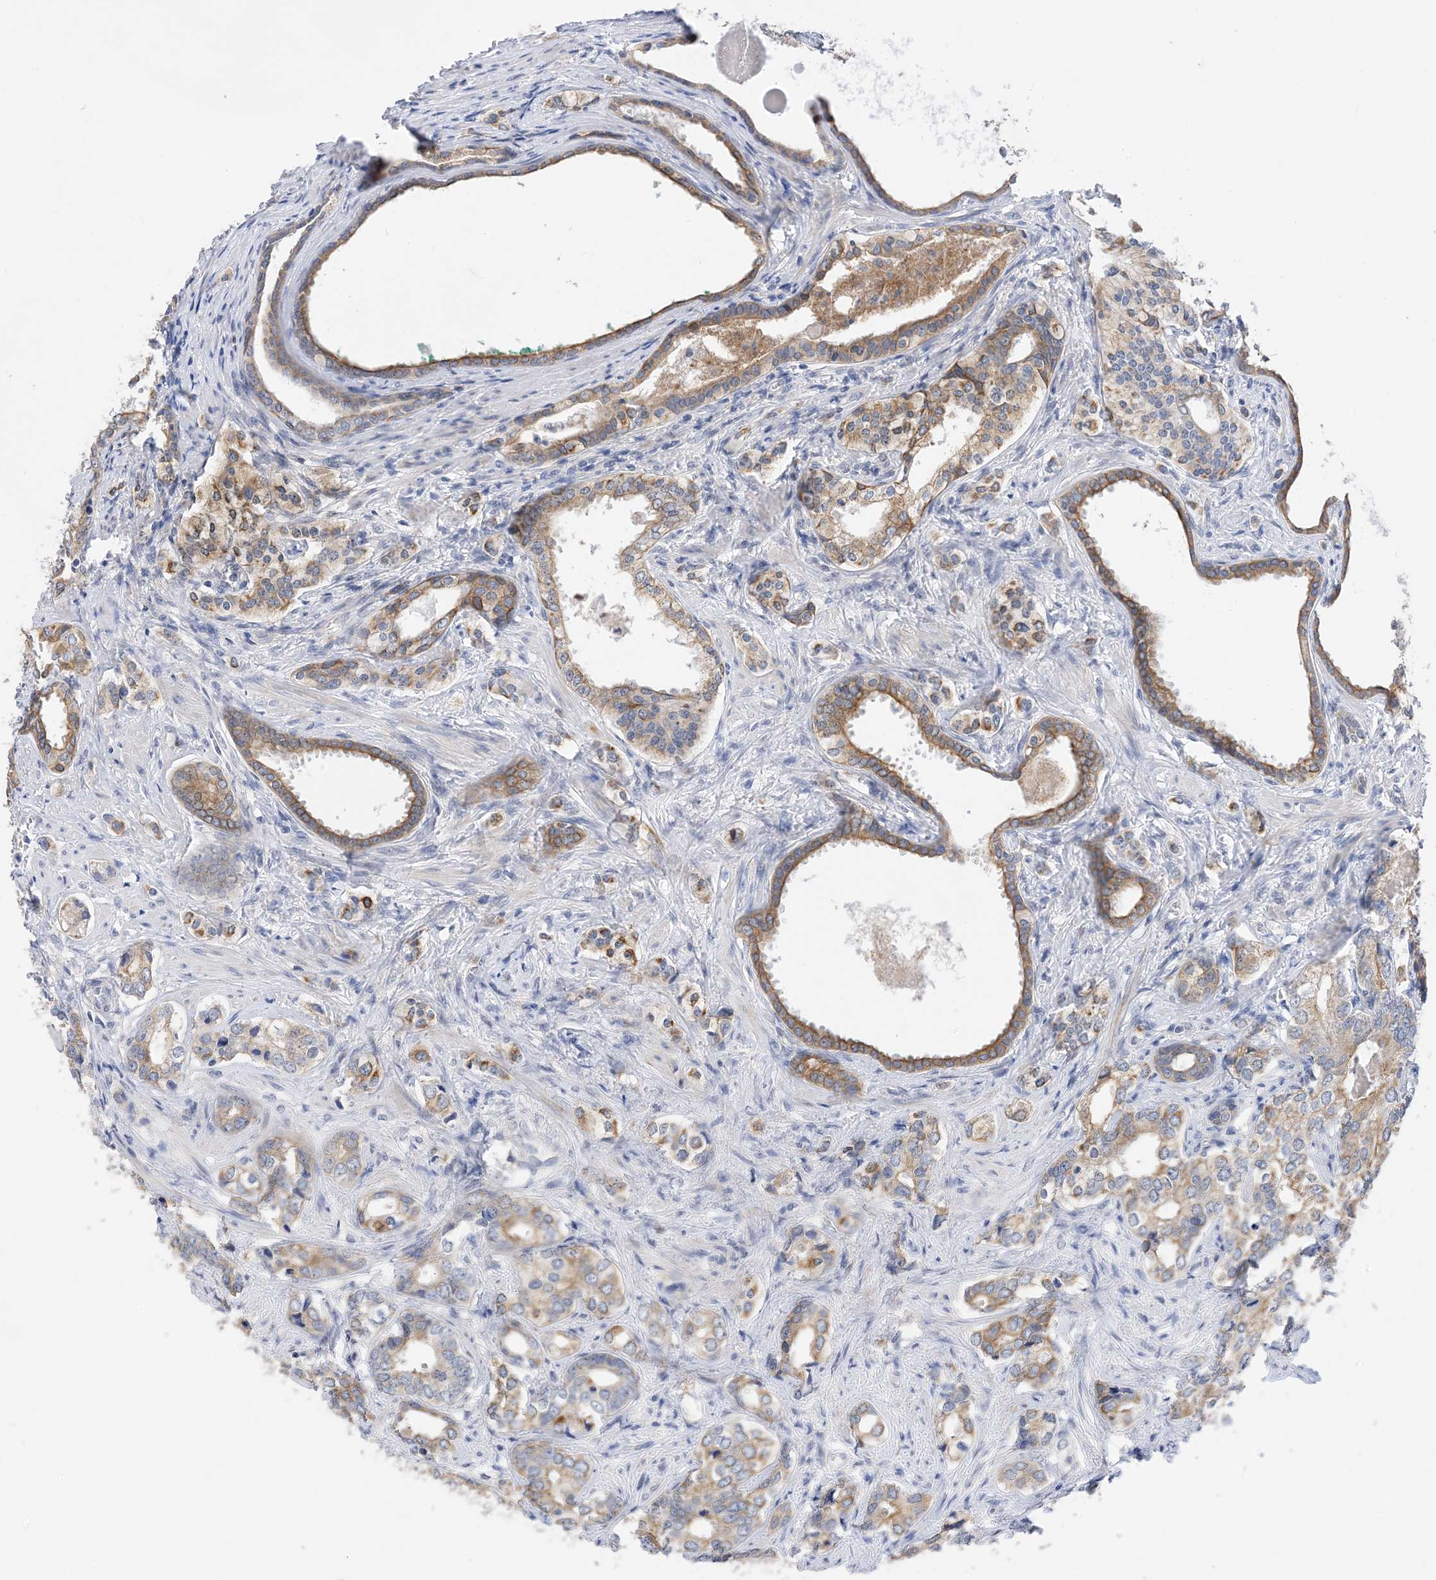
{"staining": {"intensity": "moderate", "quantity": ">75%", "location": "cytoplasmic/membranous"}, "tissue": "prostate cancer", "cell_type": "Tumor cells", "image_type": "cancer", "snomed": [{"axis": "morphology", "description": "Adenocarcinoma, High grade"}, {"axis": "topography", "description": "Prostate"}], "caption": "Protein positivity by IHC shows moderate cytoplasmic/membranous expression in approximately >75% of tumor cells in prostate cancer.", "gene": "PLK4", "patient": {"sex": "male", "age": 62}}